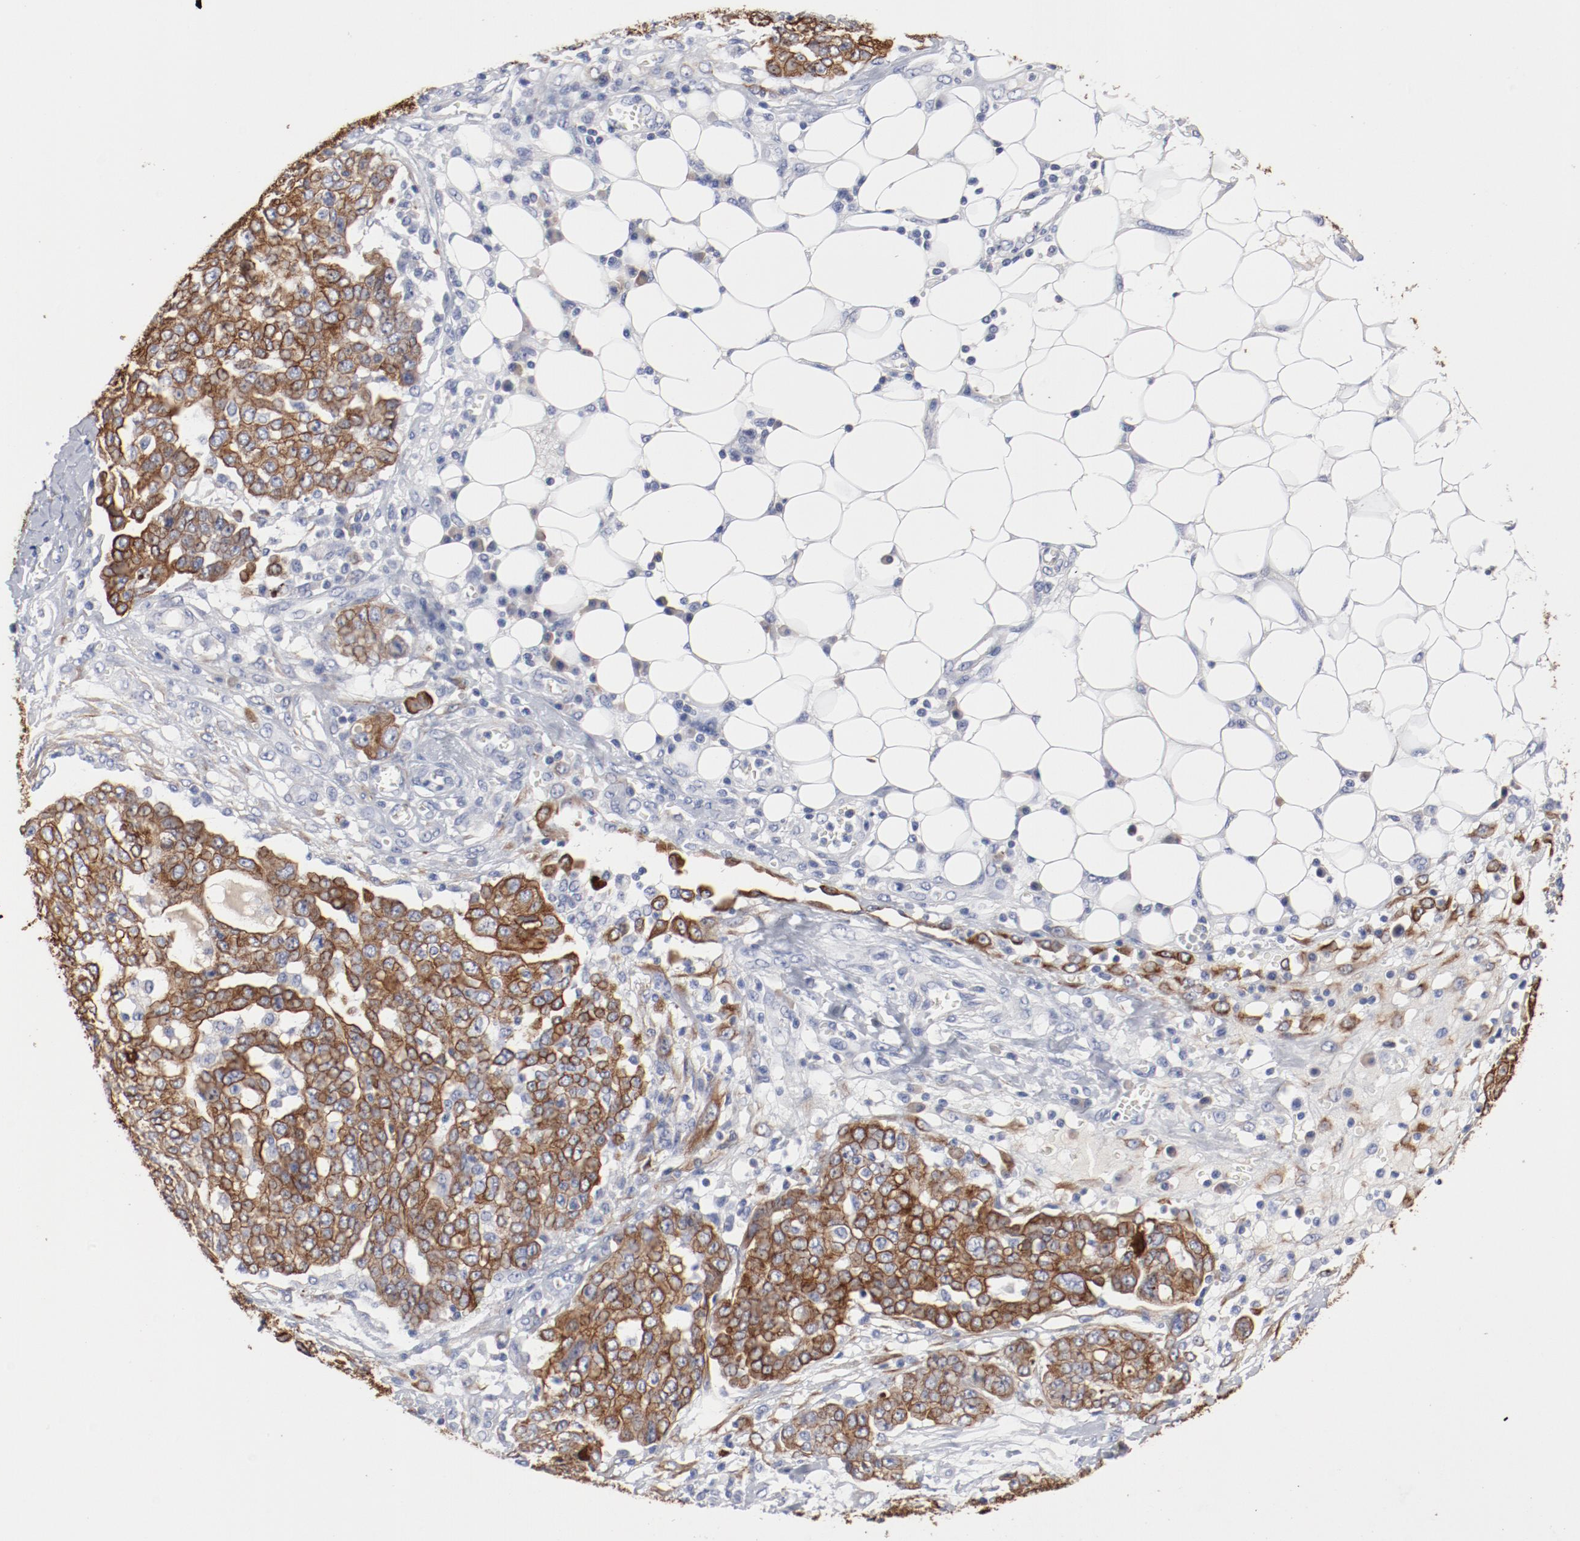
{"staining": {"intensity": "moderate", "quantity": ">75%", "location": "cytoplasmic/membranous"}, "tissue": "ovarian cancer", "cell_type": "Tumor cells", "image_type": "cancer", "snomed": [{"axis": "morphology", "description": "Cystadenocarcinoma, serous, NOS"}, {"axis": "topography", "description": "Soft tissue"}, {"axis": "topography", "description": "Ovary"}], "caption": "Human ovarian cancer (serous cystadenocarcinoma) stained with a protein marker displays moderate staining in tumor cells.", "gene": "TSPAN6", "patient": {"sex": "female", "age": 57}}